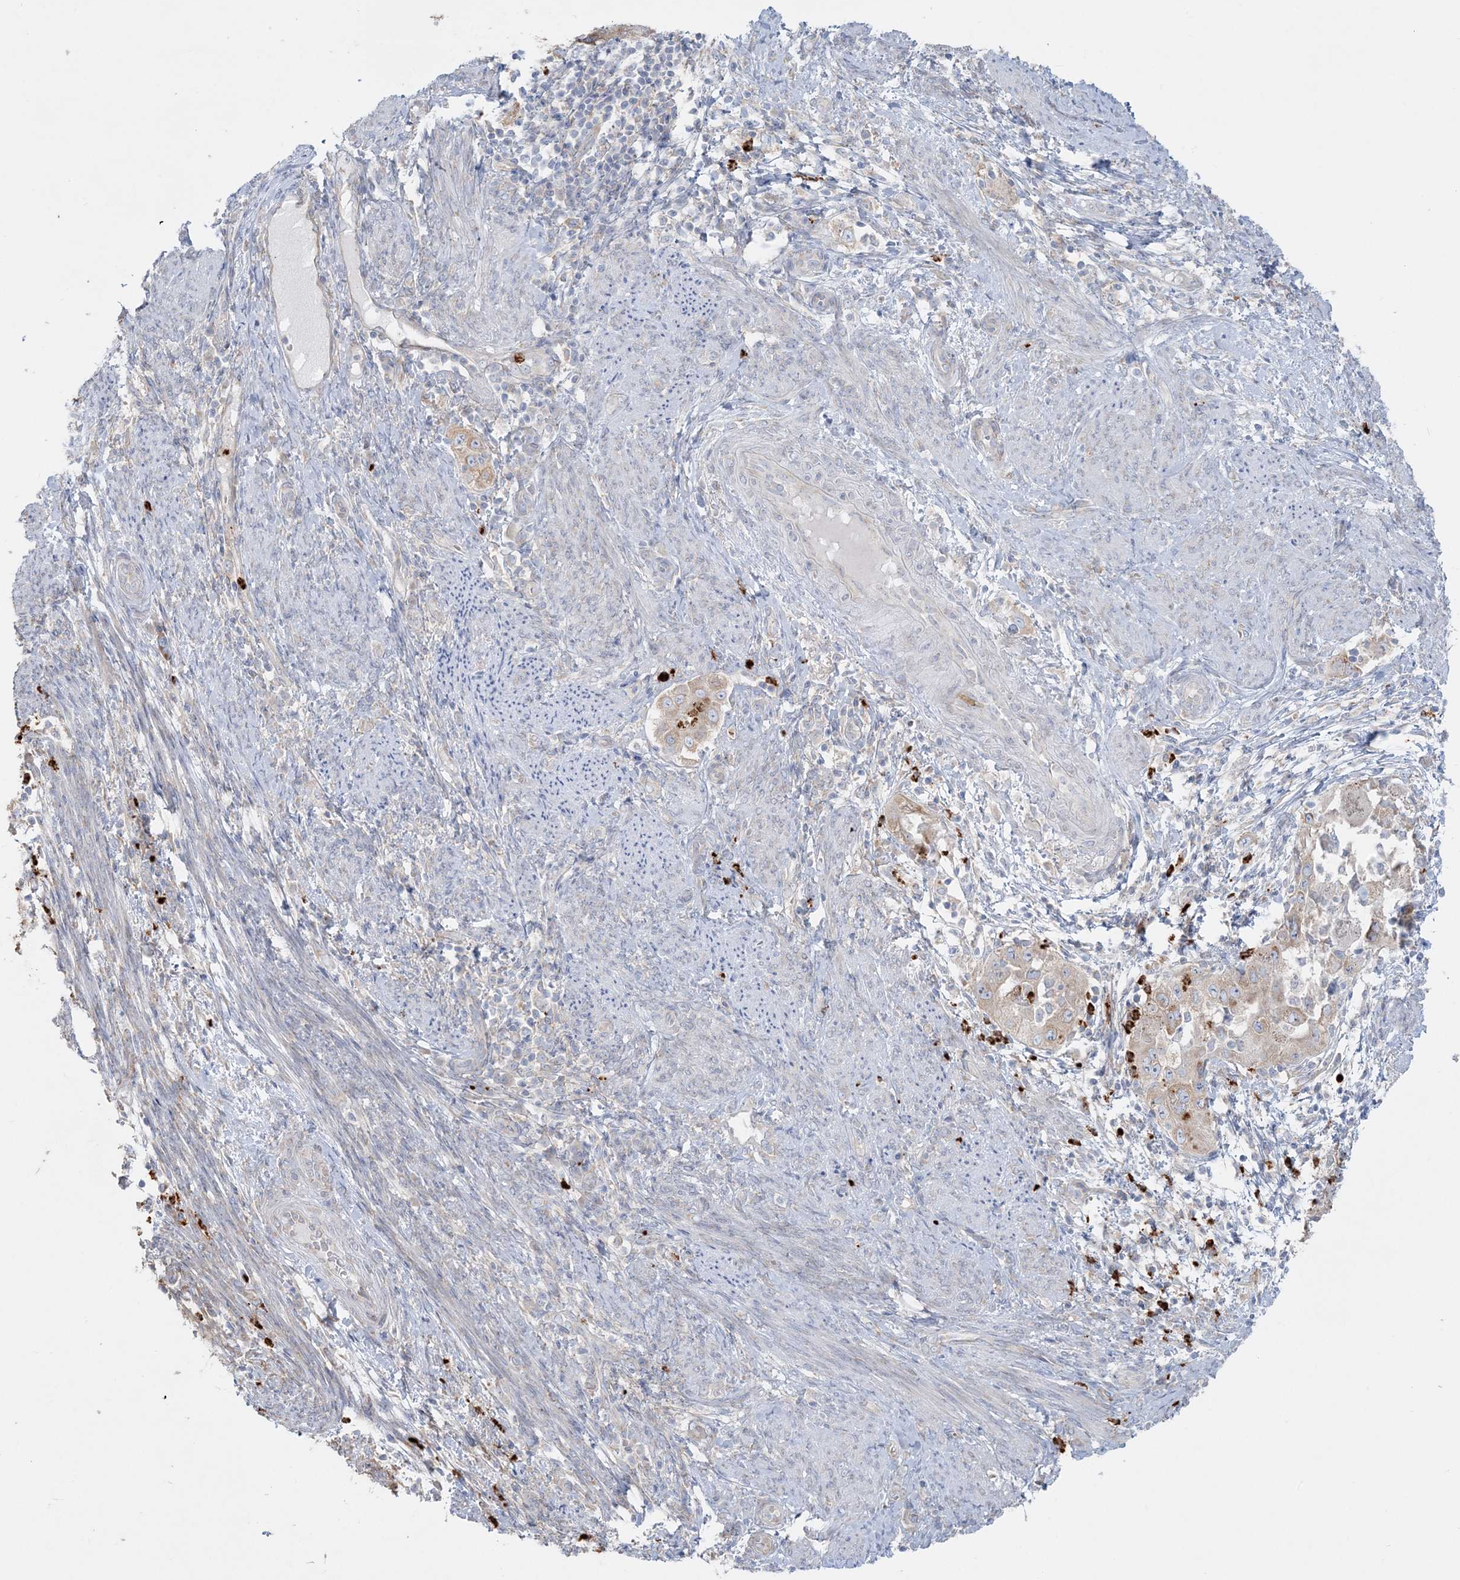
{"staining": {"intensity": "weak", "quantity": "25%-75%", "location": "cytoplasmic/membranous"}, "tissue": "endometrial cancer", "cell_type": "Tumor cells", "image_type": "cancer", "snomed": [{"axis": "morphology", "description": "Adenocarcinoma, NOS"}, {"axis": "topography", "description": "Endometrium"}], "caption": "The immunohistochemical stain shows weak cytoplasmic/membranous expression in tumor cells of endometrial cancer tissue.", "gene": "CCNJ", "patient": {"sex": "female", "age": 85}}